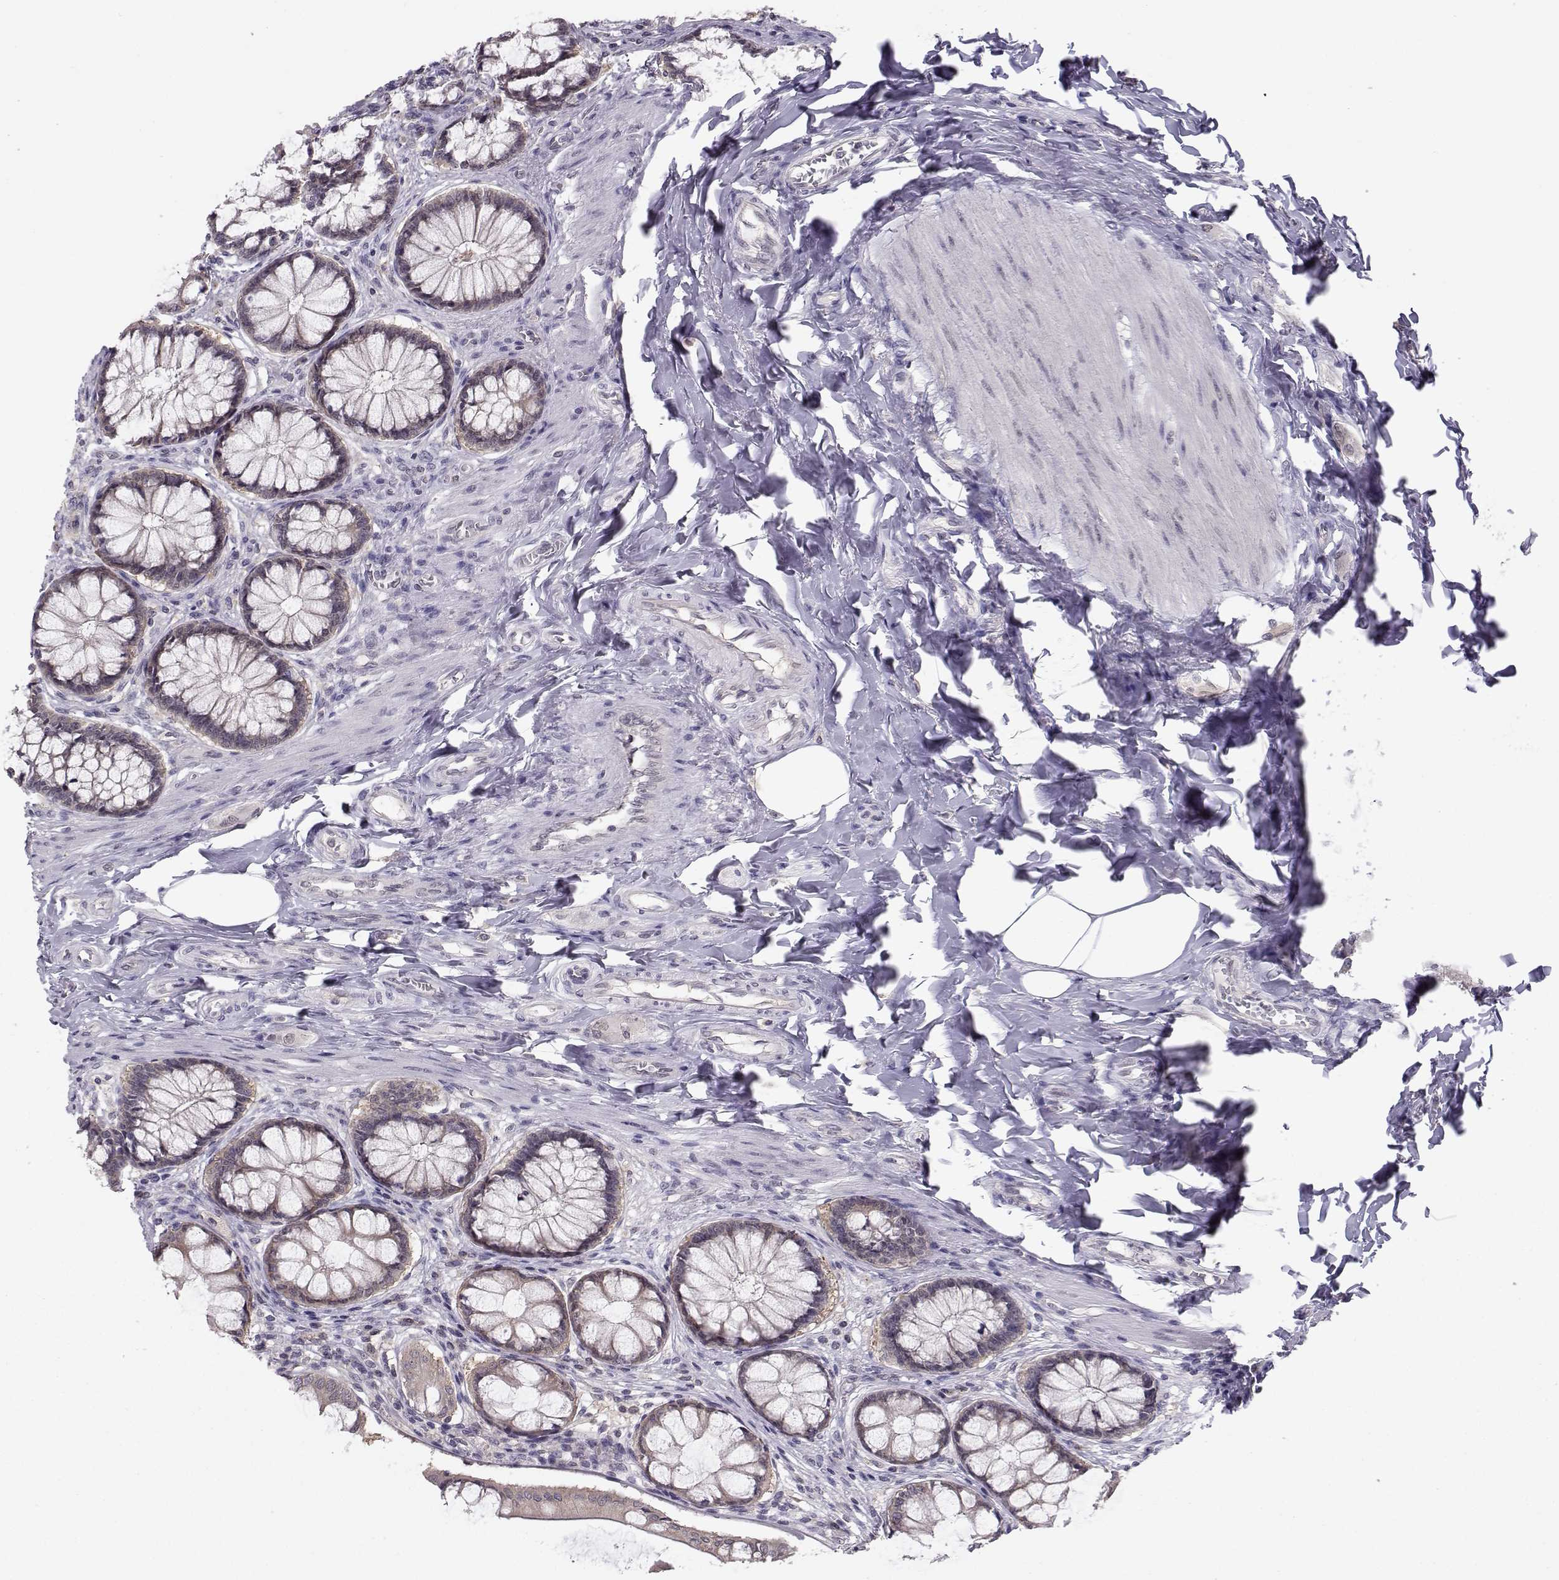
{"staining": {"intensity": "negative", "quantity": "none", "location": "none"}, "tissue": "colon", "cell_type": "Endothelial cells", "image_type": "normal", "snomed": [{"axis": "morphology", "description": "Normal tissue, NOS"}, {"axis": "topography", "description": "Colon"}], "caption": "This is an IHC micrograph of benign colon. There is no staining in endothelial cells.", "gene": "KIF13B", "patient": {"sex": "female", "age": 65}}